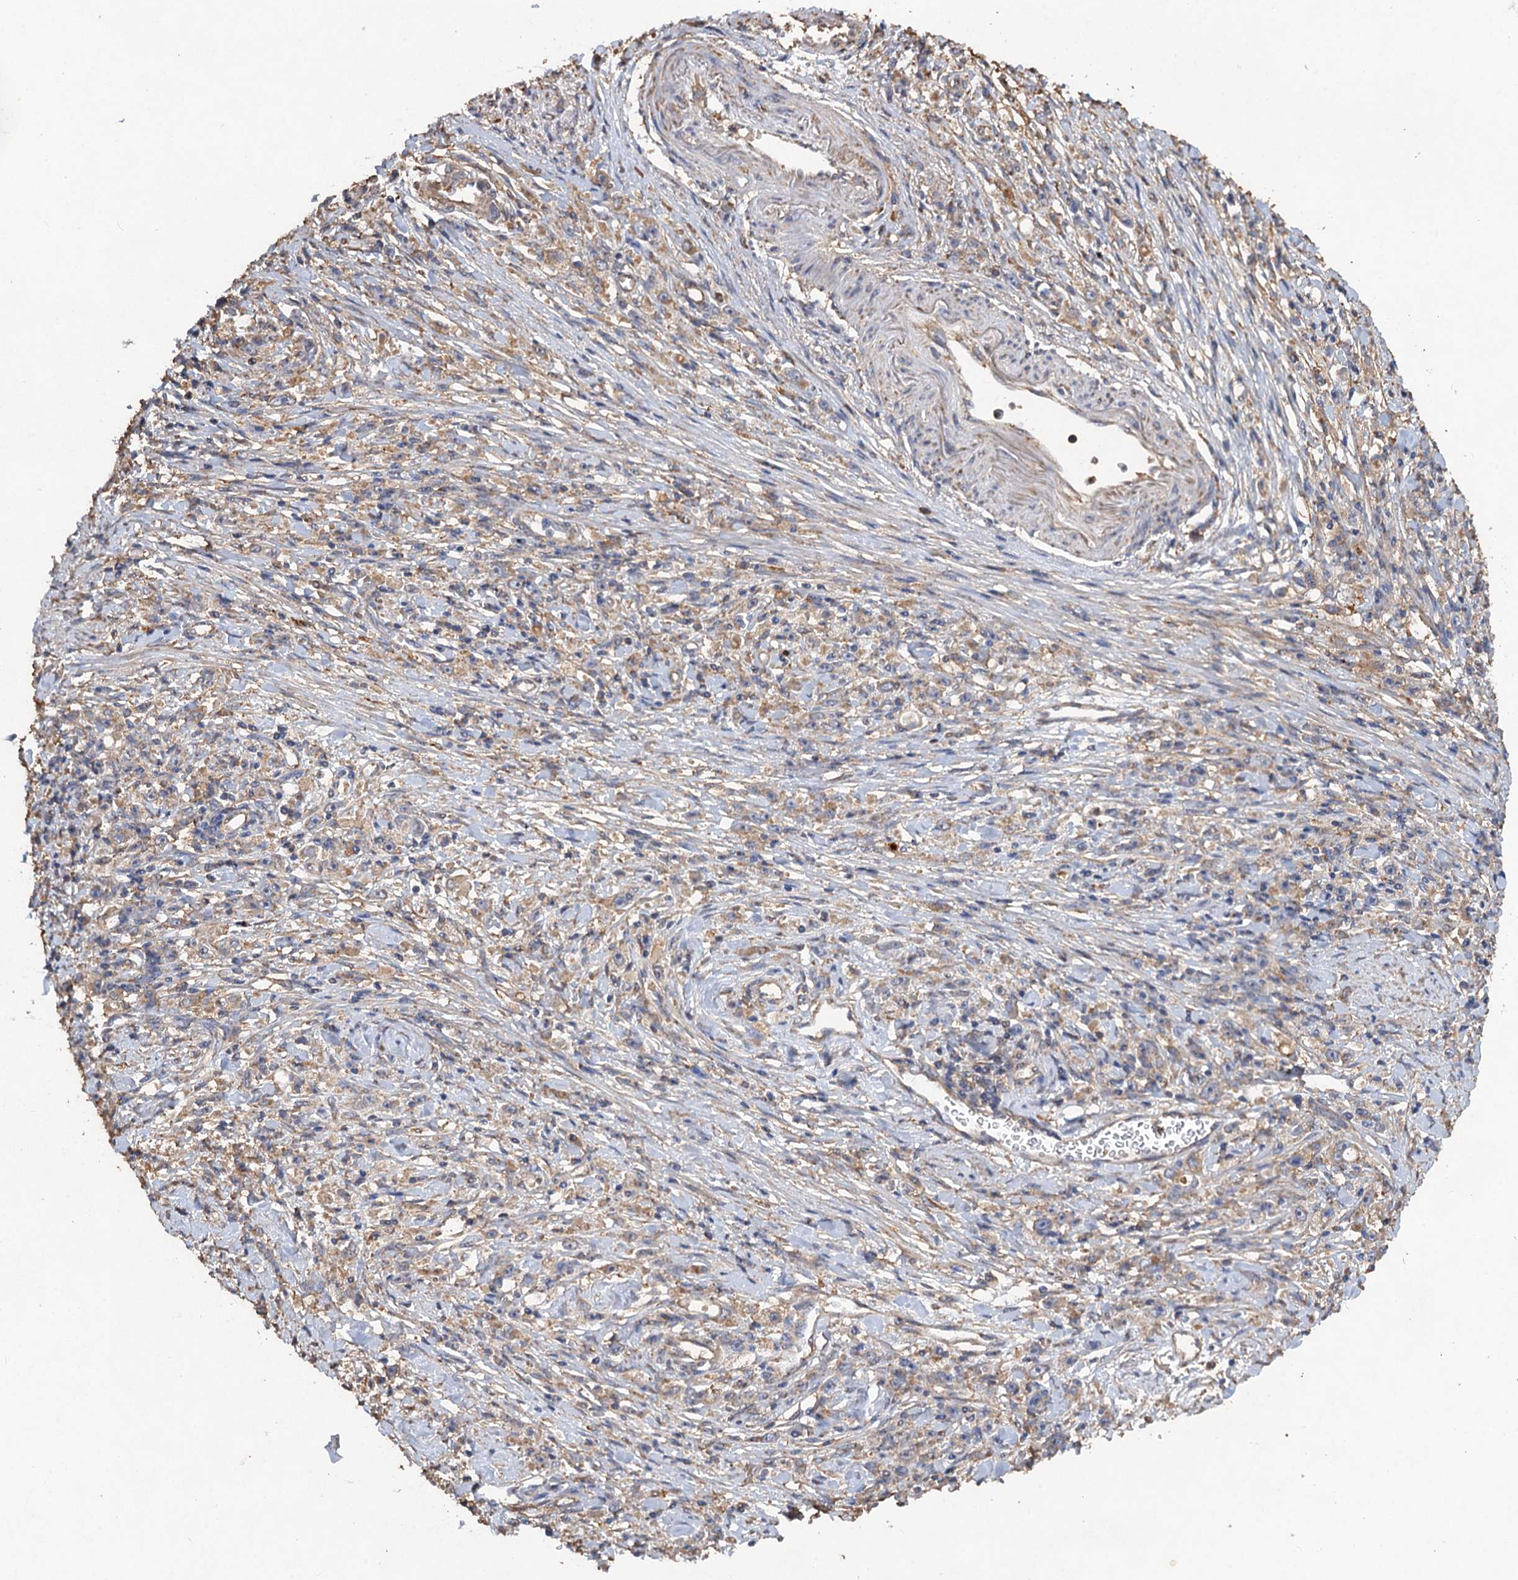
{"staining": {"intensity": "weak", "quantity": "25%-75%", "location": "cytoplasmic/membranous"}, "tissue": "stomach cancer", "cell_type": "Tumor cells", "image_type": "cancer", "snomed": [{"axis": "morphology", "description": "Adenocarcinoma, NOS"}, {"axis": "topography", "description": "Stomach"}], "caption": "A micrograph of human stomach adenocarcinoma stained for a protein reveals weak cytoplasmic/membranous brown staining in tumor cells. The protein of interest is stained brown, and the nuclei are stained in blue (DAB IHC with brightfield microscopy, high magnification).", "gene": "SCUBE3", "patient": {"sex": "female", "age": 59}}